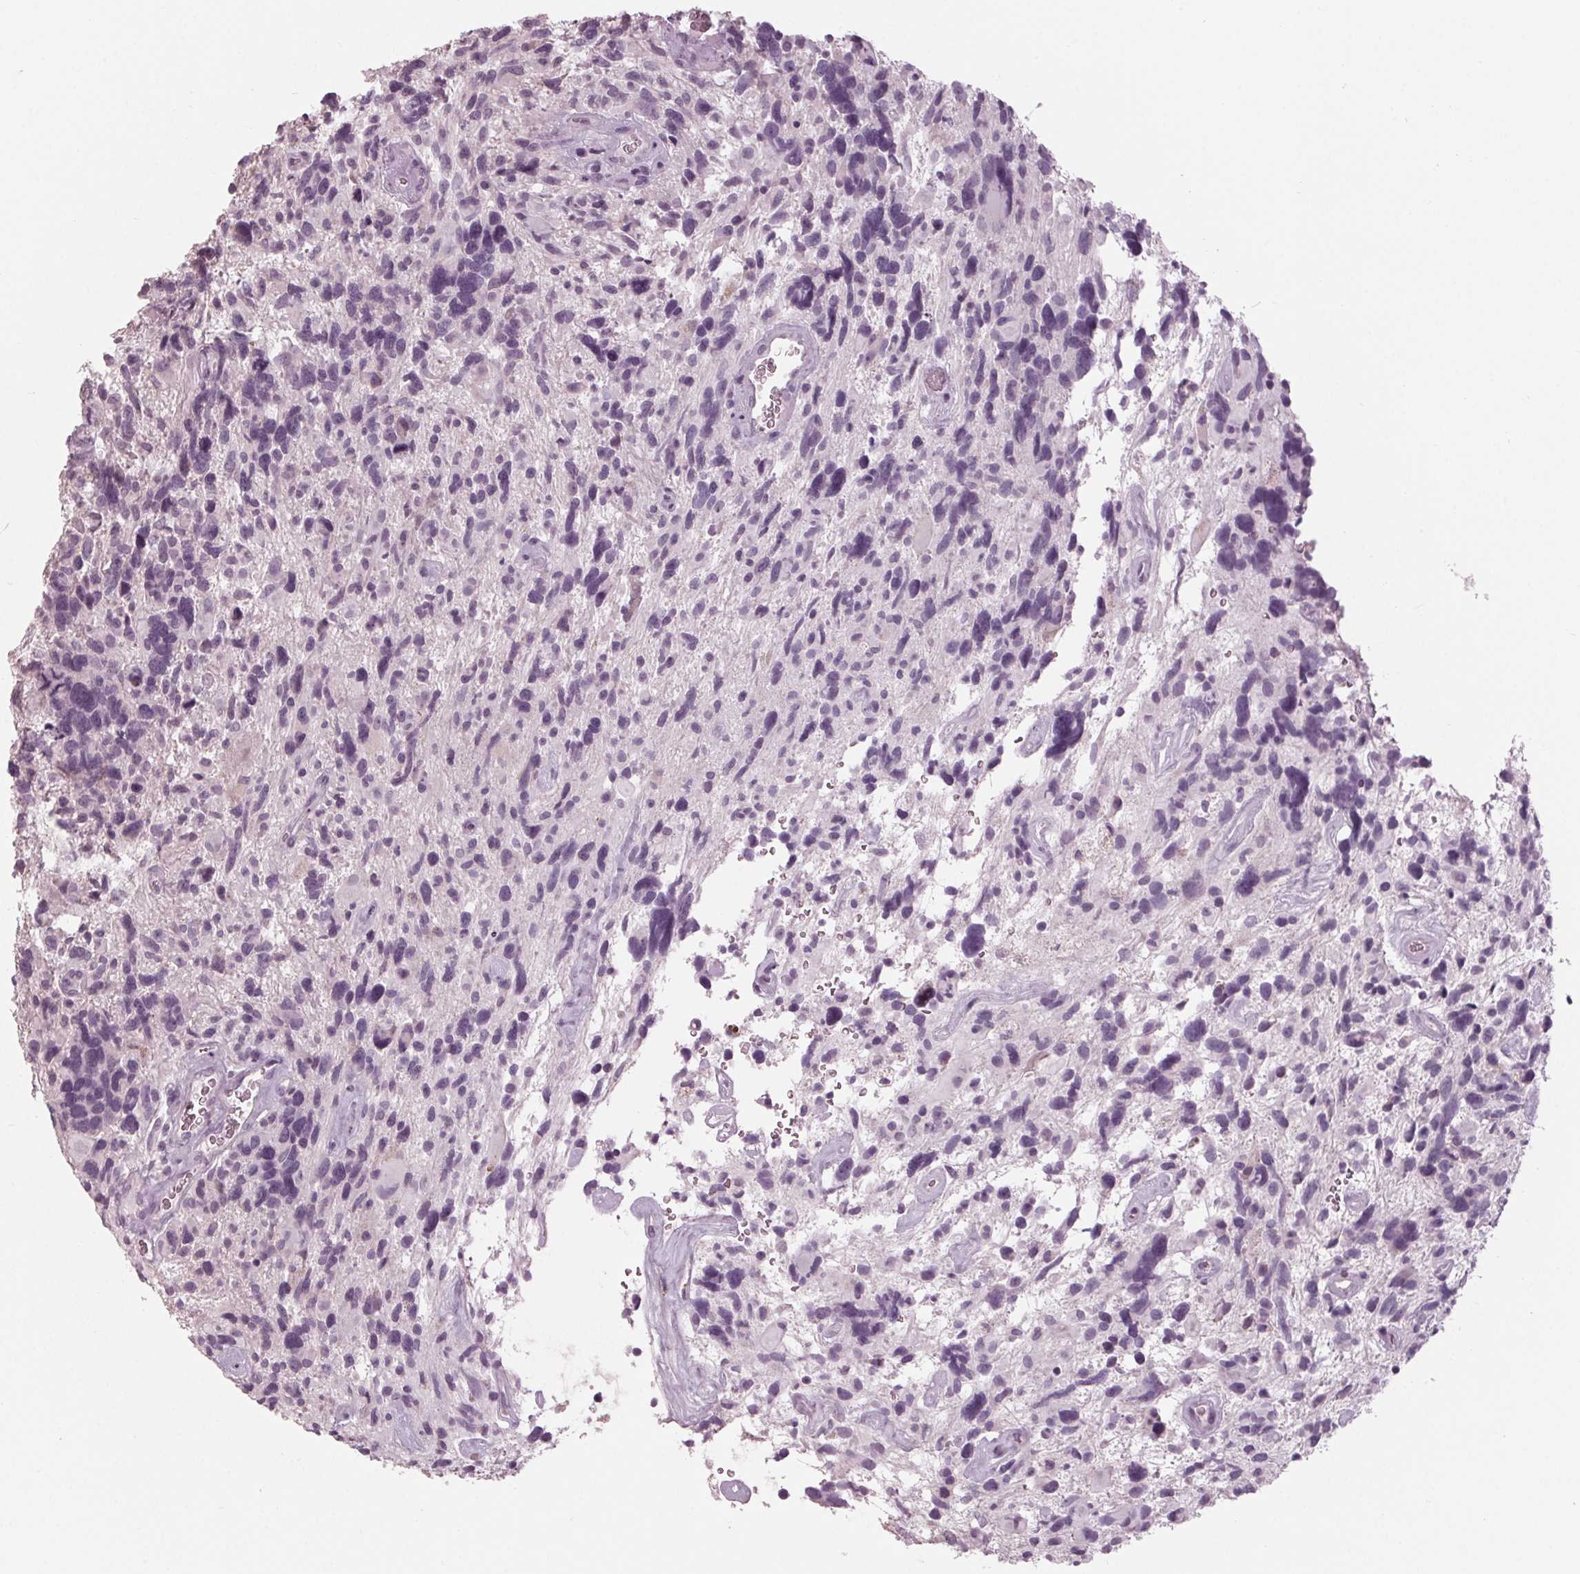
{"staining": {"intensity": "negative", "quantity": "none", "location": "none"}, "tissue": "glioma", "cell_type": "Tumor cells", "image_type": "cancer", "snomed": [{"axis": "morphology", "description": "Glioma, malignant, High grade"}, {"axis": "topography", "description": "Brain"}], "caption": "Image shows no significant protein staining in tumor cells of glioma.", "gene": "TNNC2", "patient": {"sex": "male", "age": 49}}